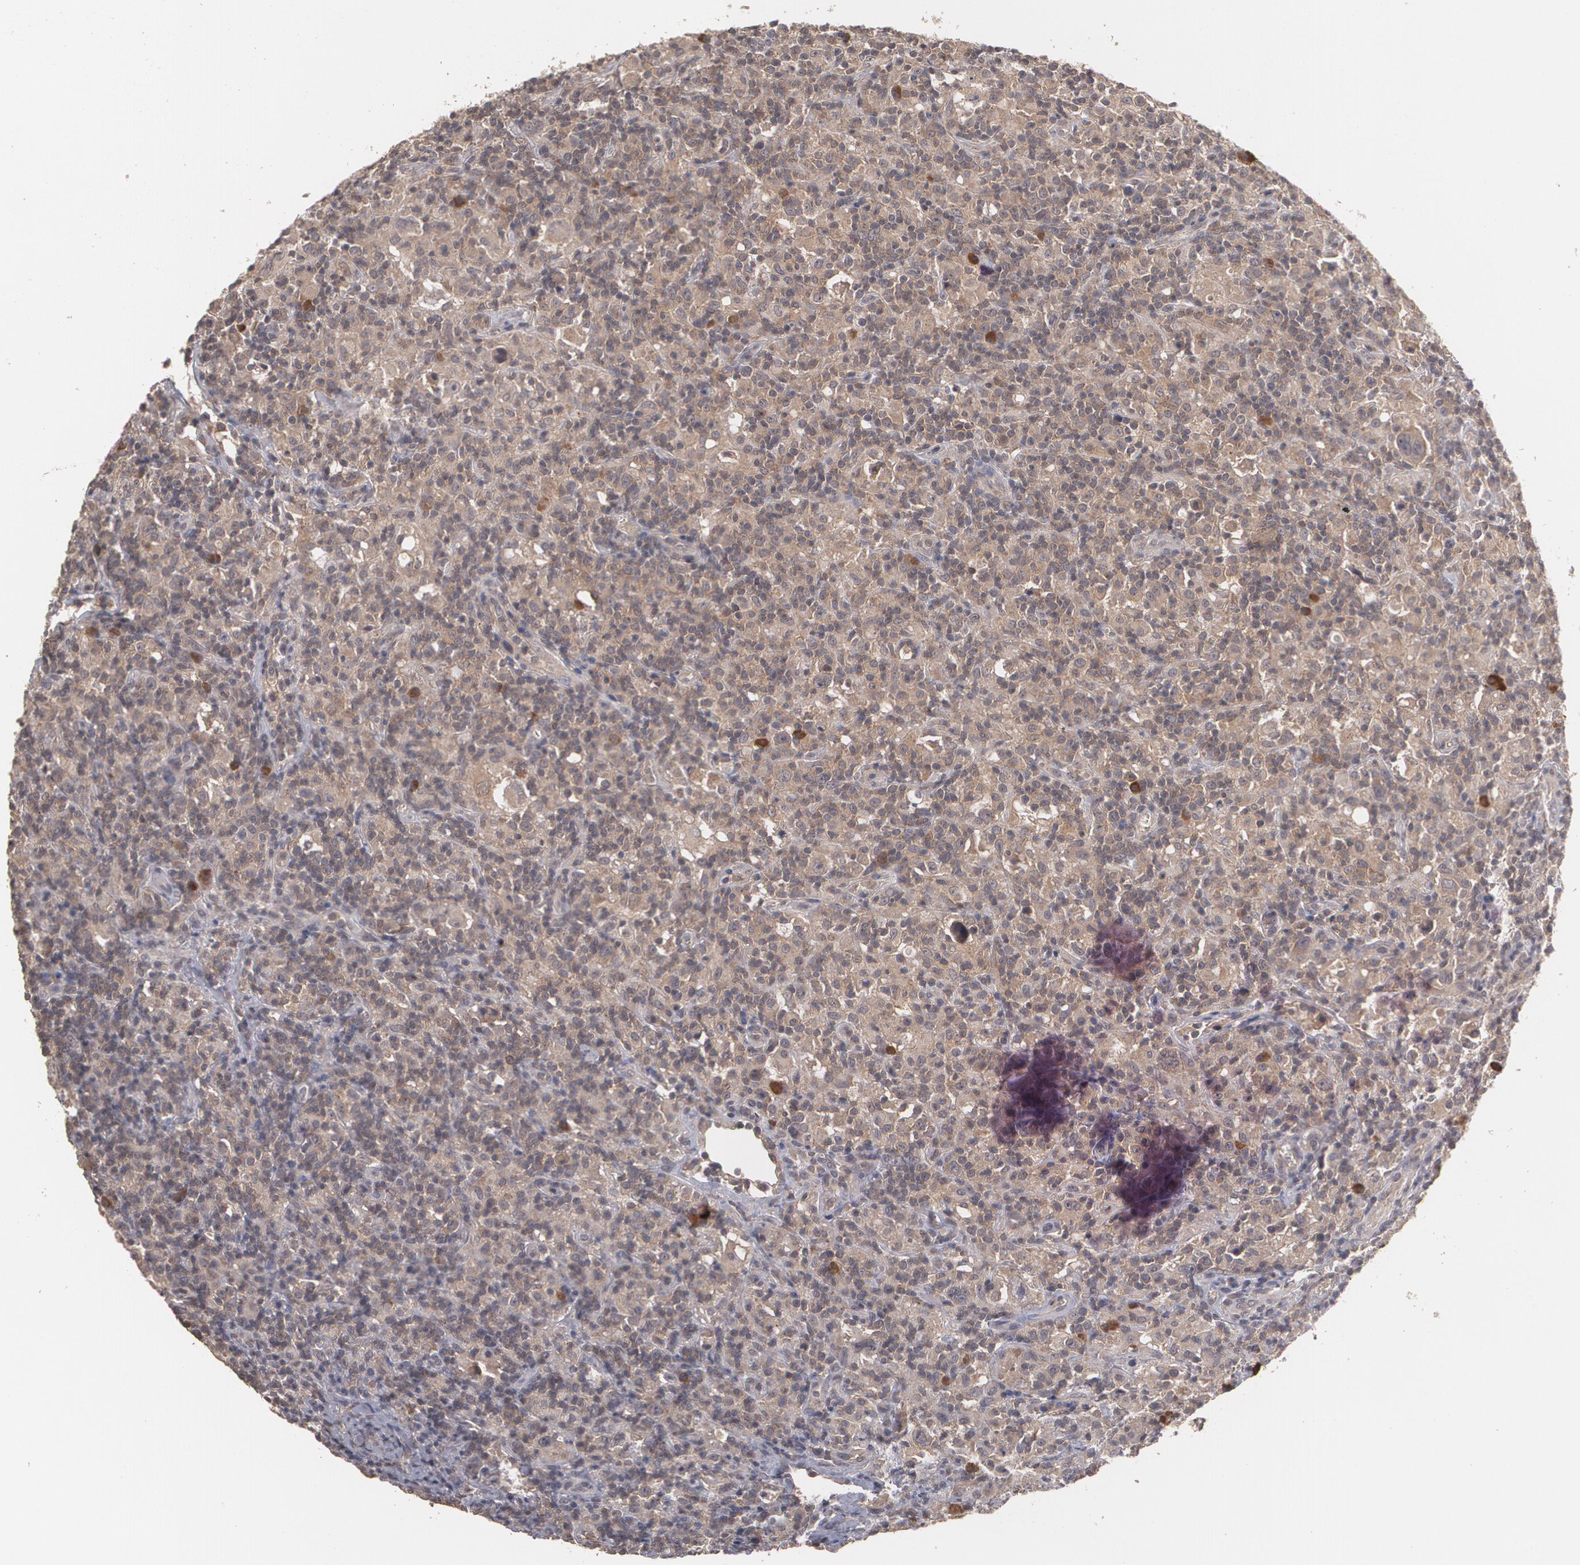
{"staining": {"intensity": "moderate", "quantity": ">75%", "location": "cytoplasmic/membranous"}, "tissue": "lymphoma", "cell_type": "Tumor cells", "image_type": "cancer", "snomed": [{"axis": "morphology", "description": "Hodgkin's disease, NOS"}, {"axis": "topography", "description": "Lymph node"}], "caption": "High-magnification brightfield microscopy of lymphoma stained with DAB (brown) and counterstained with hematoxylin (blue). tumor cells exhibit moderate cytoplasmic/membranous staining is present in about>75% of cells. (IHC, brightfield microscopy, high magnification).", "gene": "ARF6", "patient": {"sex": "male", "age": 46}}